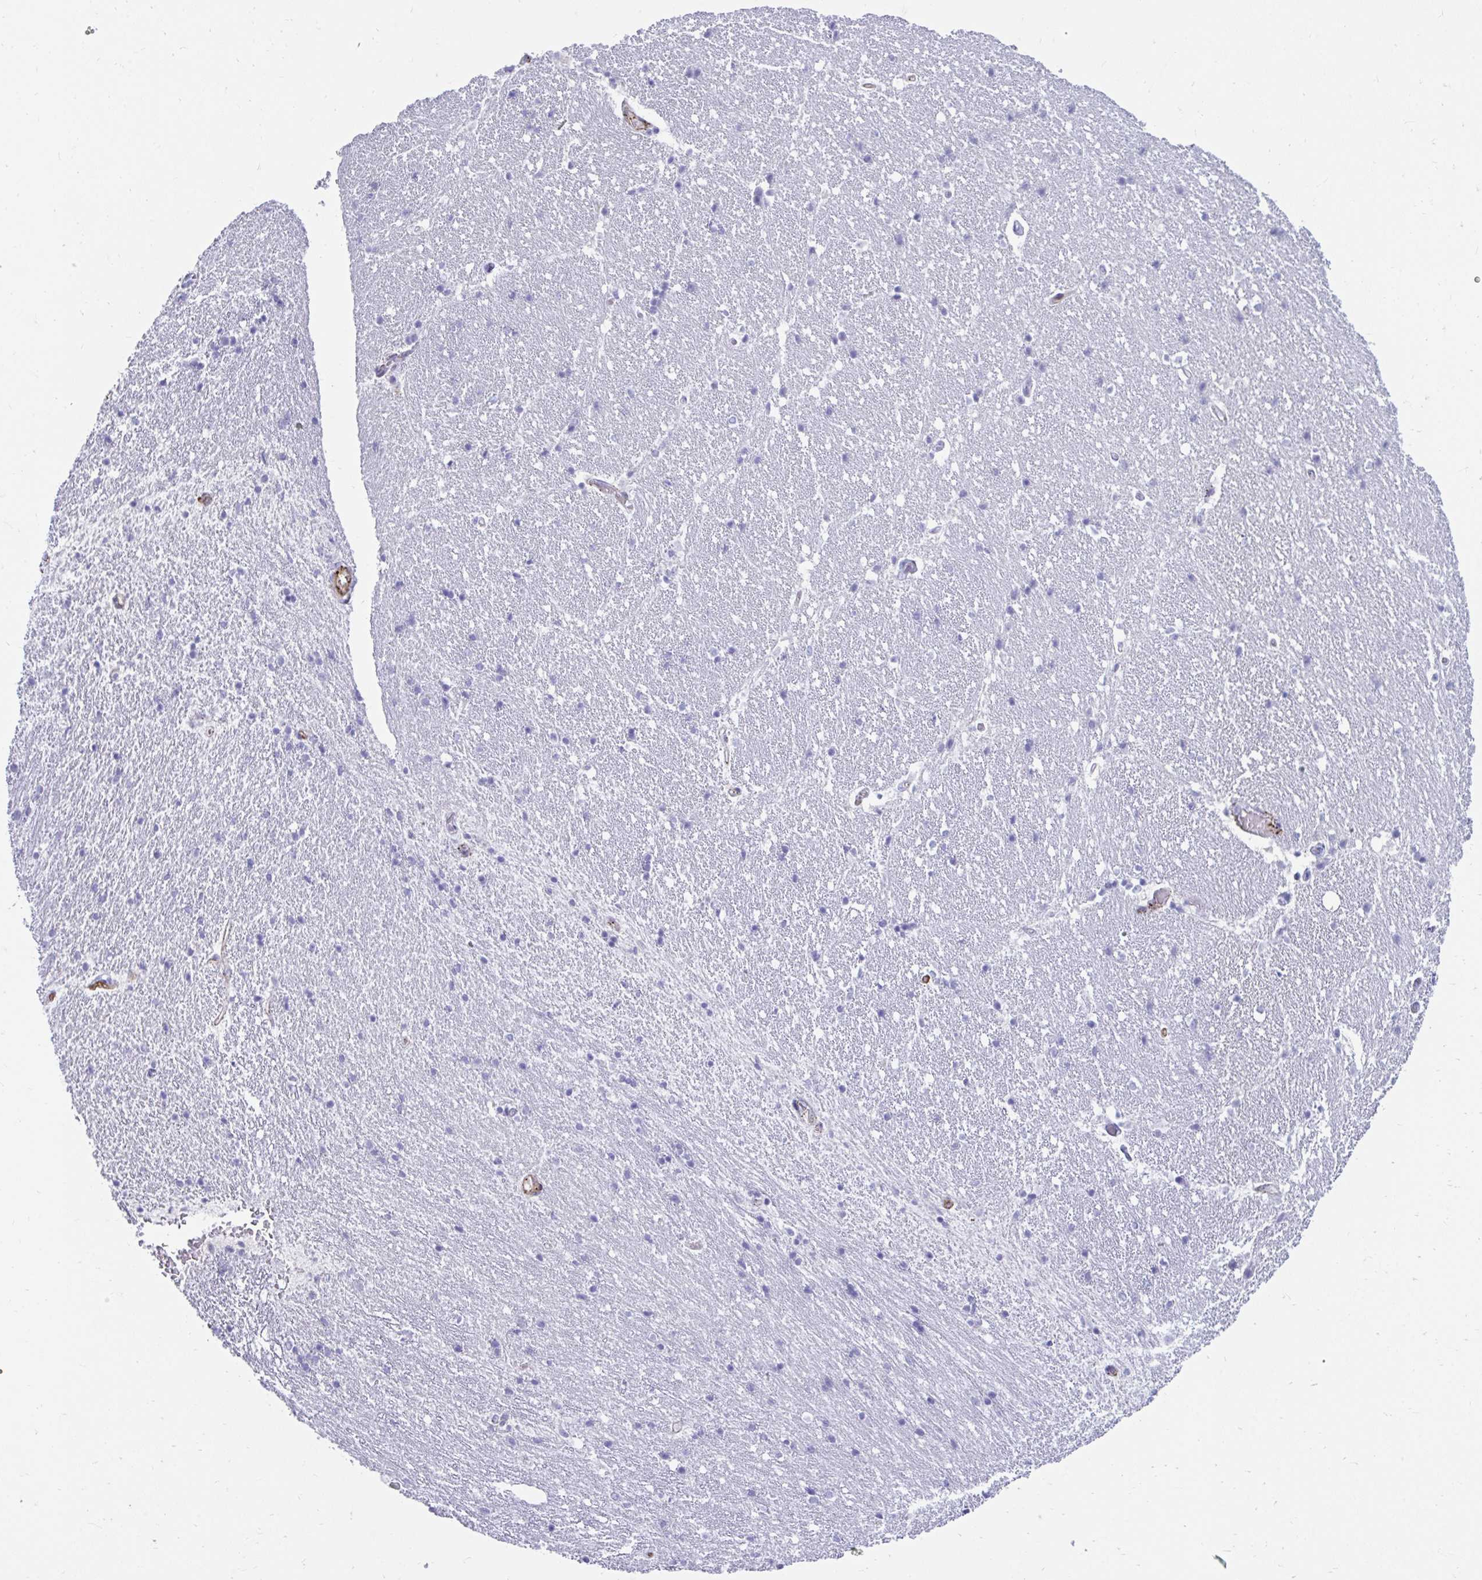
{"staining": {"intensity": "negative", "quantity": "none", "location": "none"}, "tissue": "hippocampus", "cell_type": "Glial cells", "image_type": "normal", "snomed": [{"axis": "morphology", "description": "Normal tissue, NOS"}, {"axis": "topography", "description": "Hippocampus"}], "caption": "IHC of normal human hippocampus shows no staining in glial cells. The staining was performed using DAB to visualize the protein expression in brown, while the nuclei were stained in blue with hematoxylin (Magnification: 20x).", "gene": "UBL3", "patient": {"sex": "male", "age": 63}}